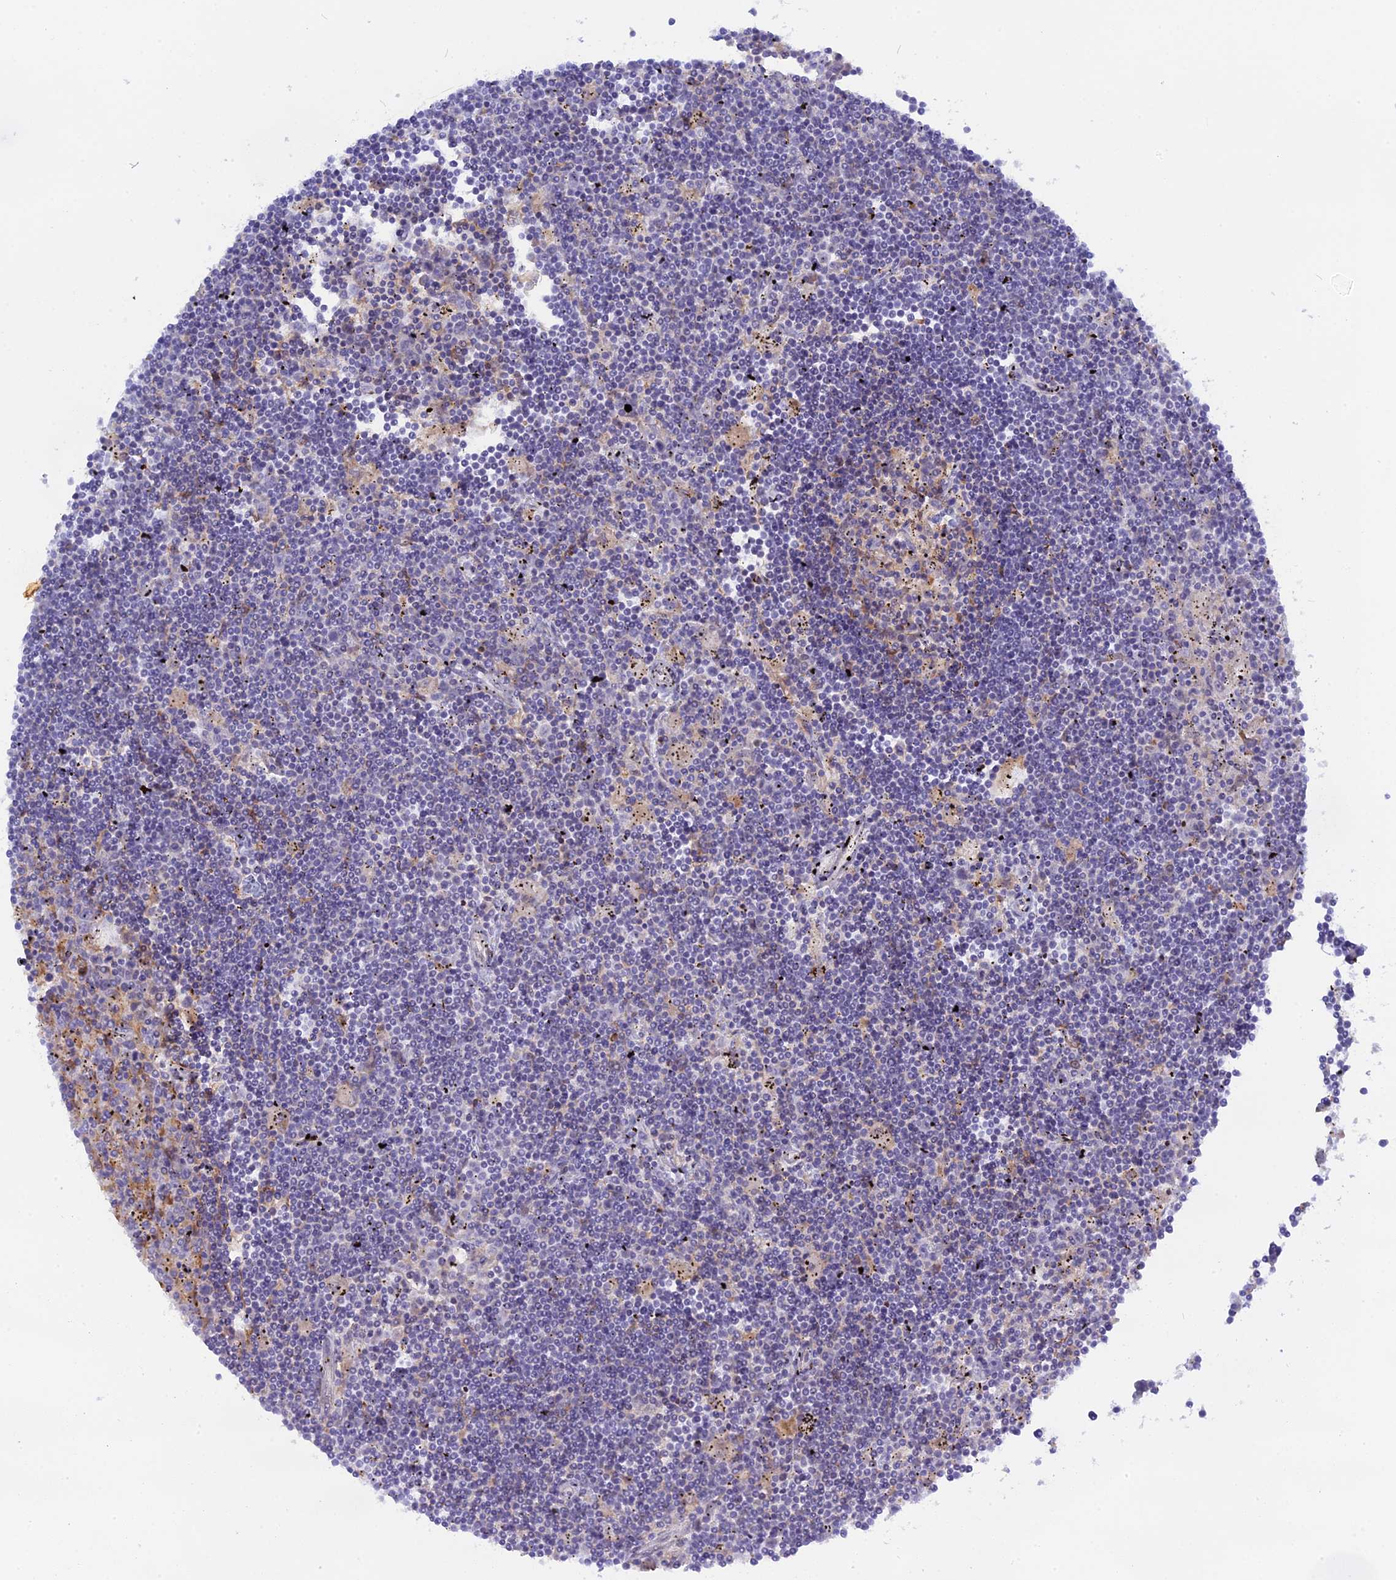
{"staining": {"intensity": "negative", "quantity": "none", "location": "none"}, "tissue": "lymphoma", "cell_type": "Tumor cells", "image_type": "cancer", "snomed": [{"axis": "morphology", "description": "Malignant lymphoma, non-Hodgkin's type, Low grade"}, {"axis": "topography", "description": "Spleen"}], "caption": "DAB immunohistochemical staining of low-grade malignant lymphoma, non-Hodgkin's type reveals no significant positivity in tumor cells.", "gene": "TLCD1", "patient": {"sex": "male", "age": 76}}